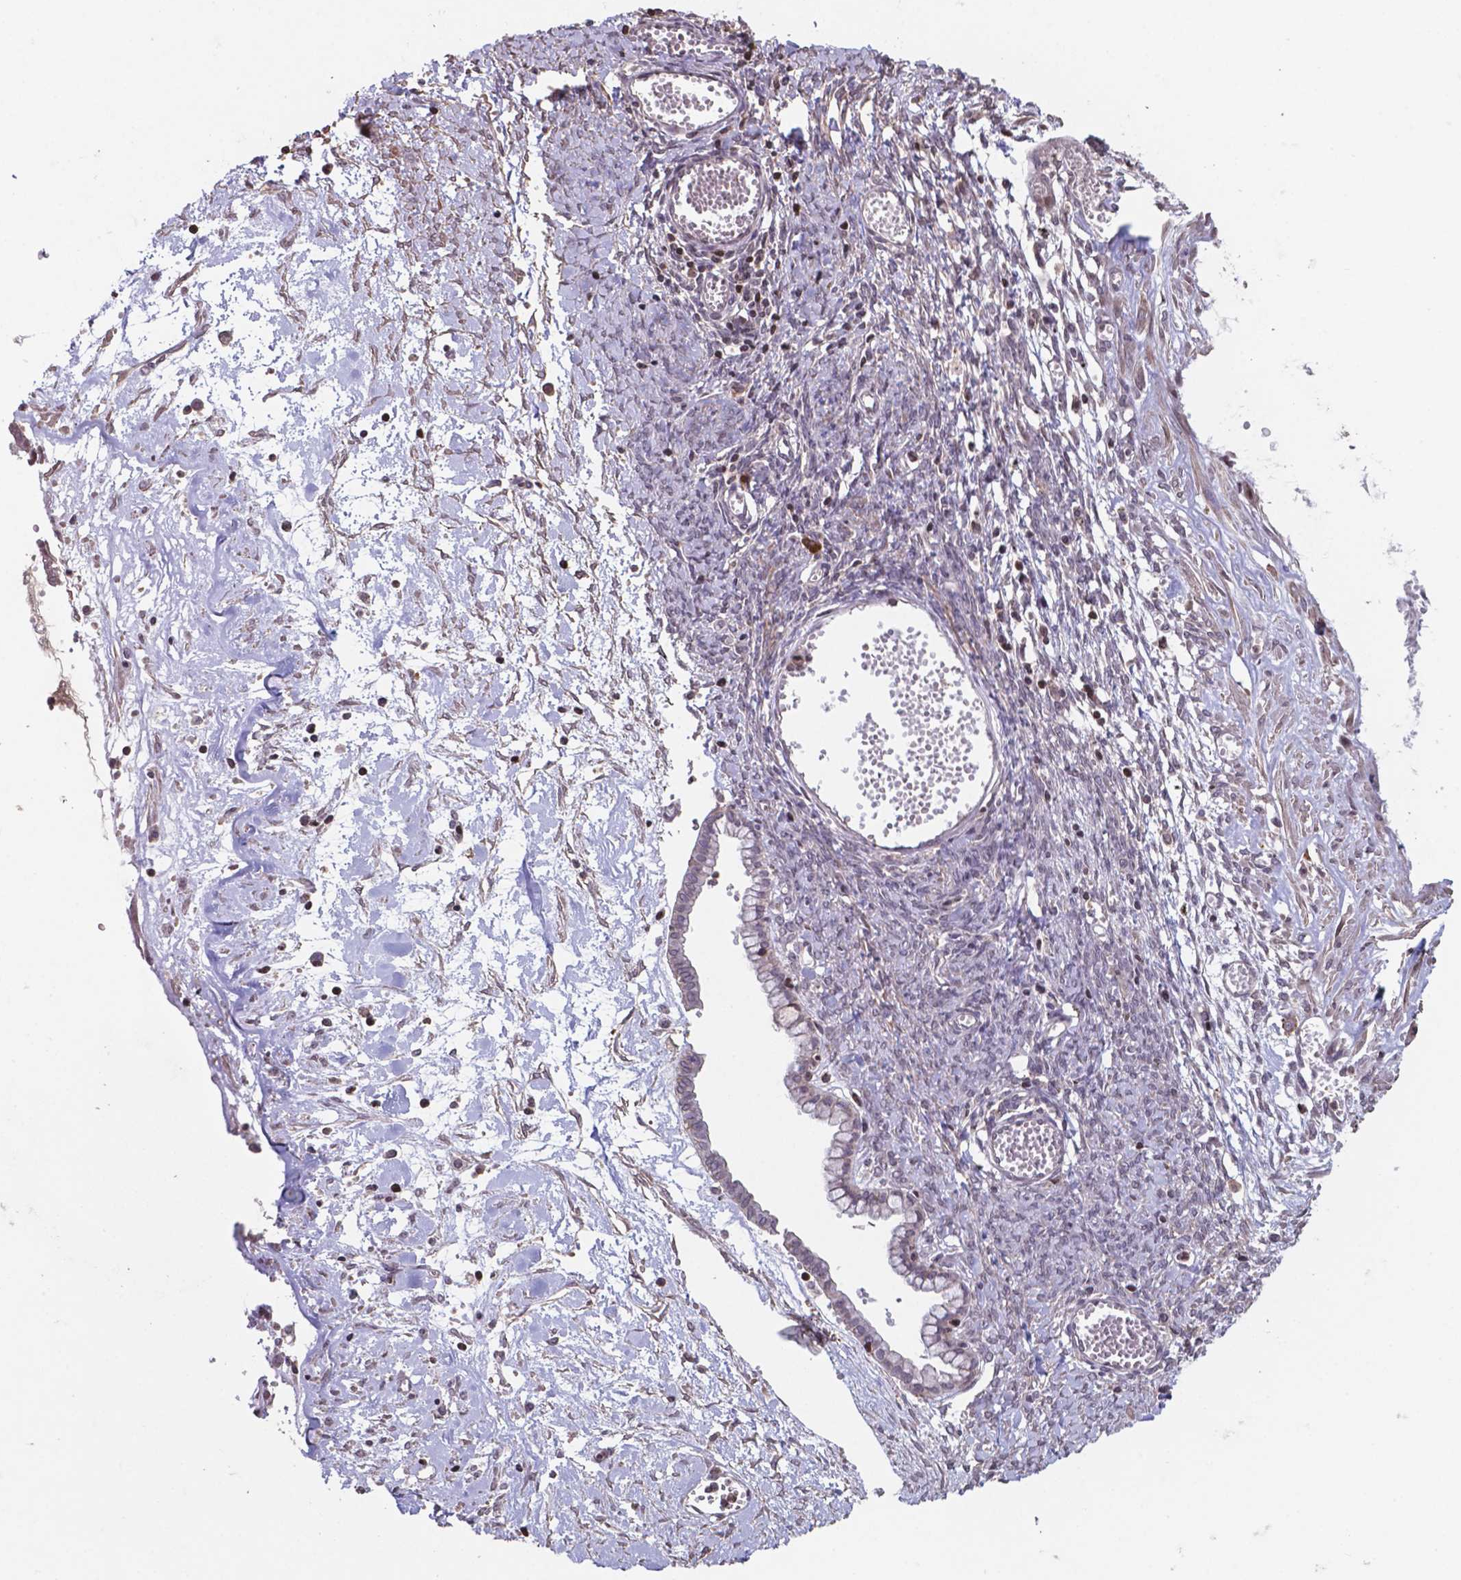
{"staining": {"intensity": "negative", "quantity": "none", "location": "none"}, "tissue": "ovarian cancer", "cell_type": "Tumor cells", "image_type": "cancer", "snomed": [{"axis": "morphology", "description": "Cystadenocarcinoma, mucinous, NOS"}, {"axis": "topography", "description": "Ovary"}], "caption": "High power microscopy micrograph of an immunohistochemistry image of ovarian mucinous cystadenocarcinoma, revealing no significant positivity in tumor cells. (Stains: DAB (3,3'-diaminobenzidine) immunohistochemistry (IHC) with hematoxylin counter stain, Microscopy: brightfield microscopy at high magnification).", "gene": "MLC1", "patient": {"sex": "female", "age": 67}}